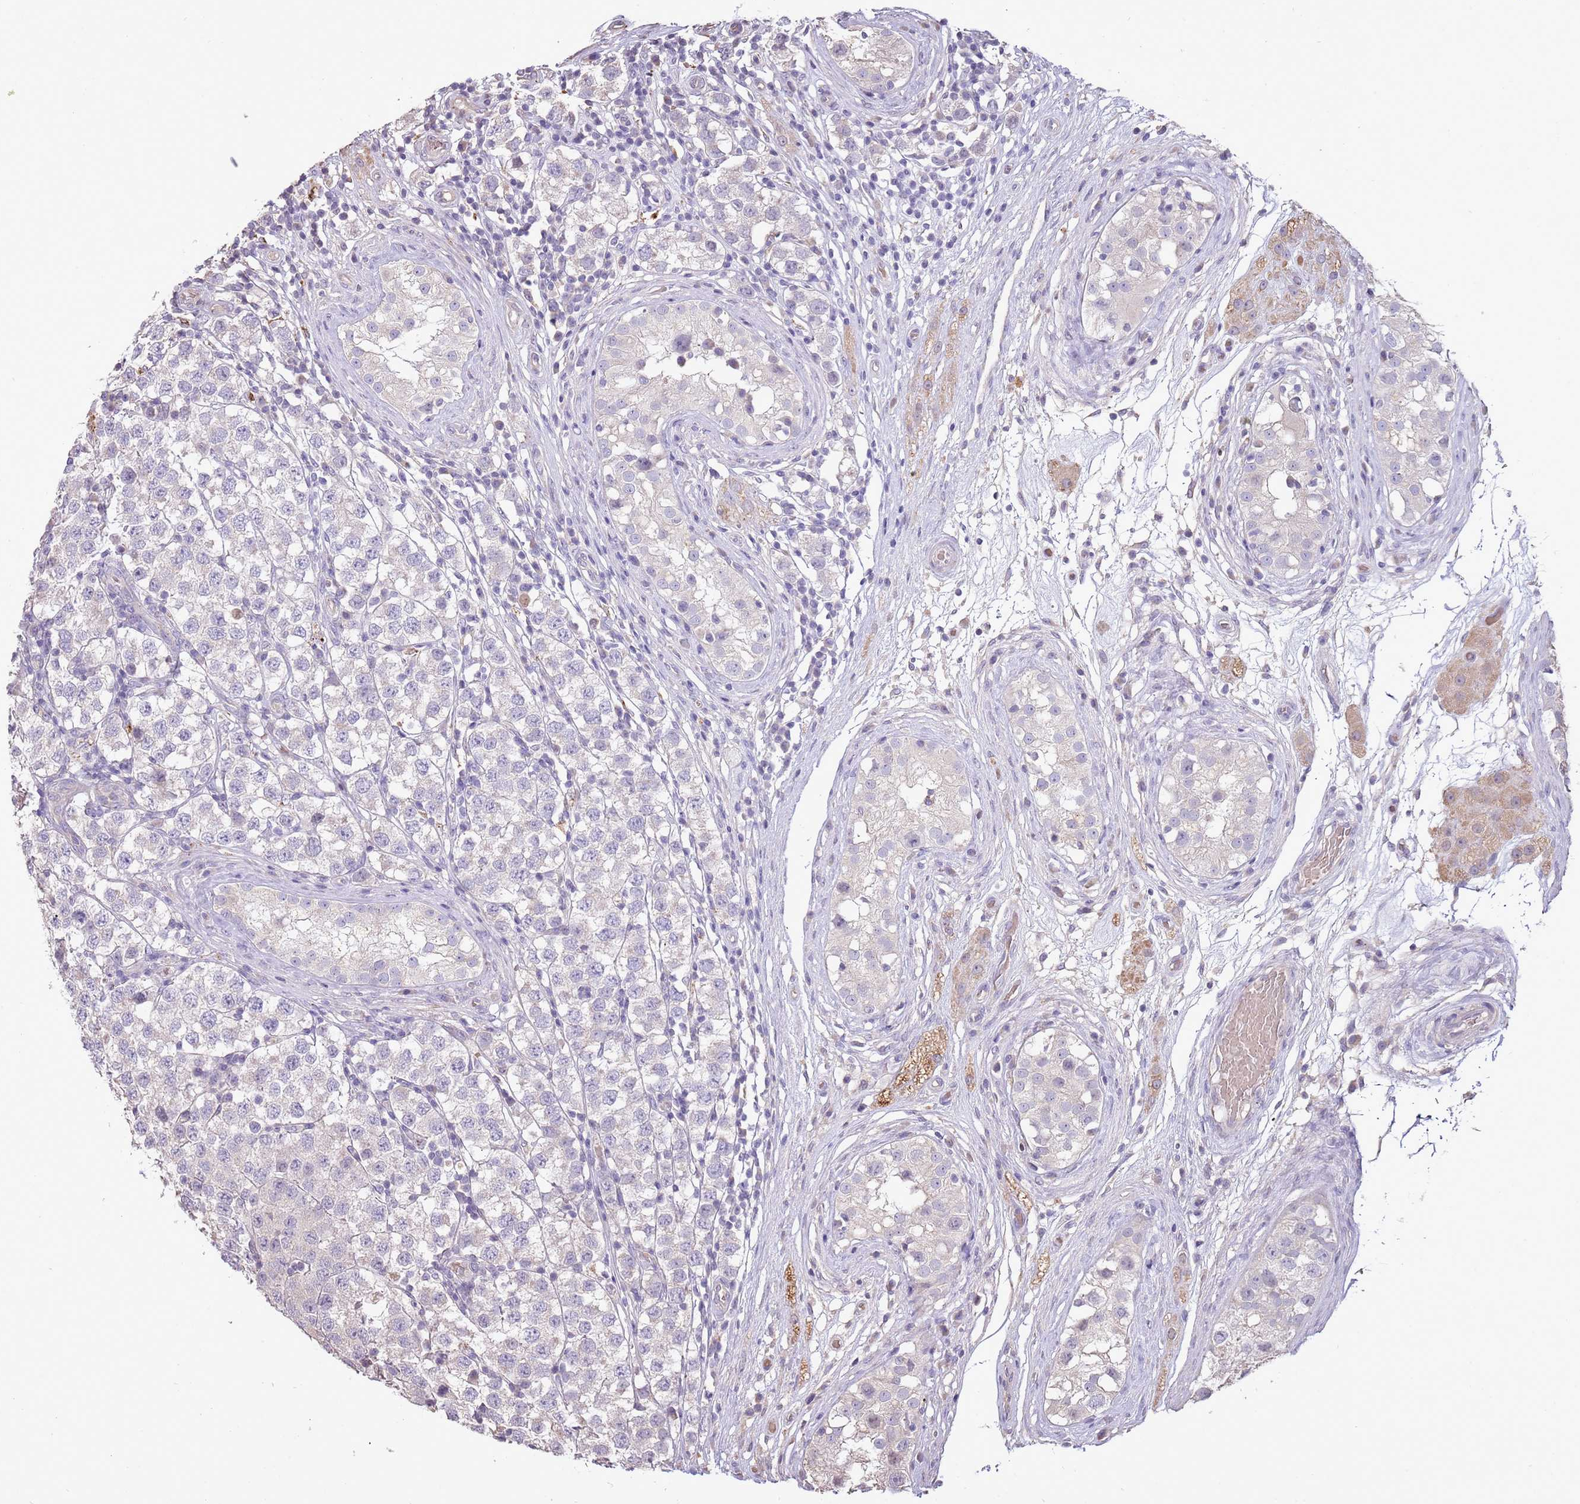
{"staining": {"intensity": "negative", "quantity": "none", "location": "none"}, "tissue": "testis cancer", "cell_type": "Tumor cells", "image_type": "cancer", "snomed": [{"axis": "morphology", "description": "Seminoma, NOS"}, {"axis": "topography", "description": "Testis"}], "caption": "This is an immunohistochemistry histopathology image of seminoma (testis). There is no staining in tumor cells.", "gene": "P2RY13", "patient": {"sex": "male", "age": 34}}